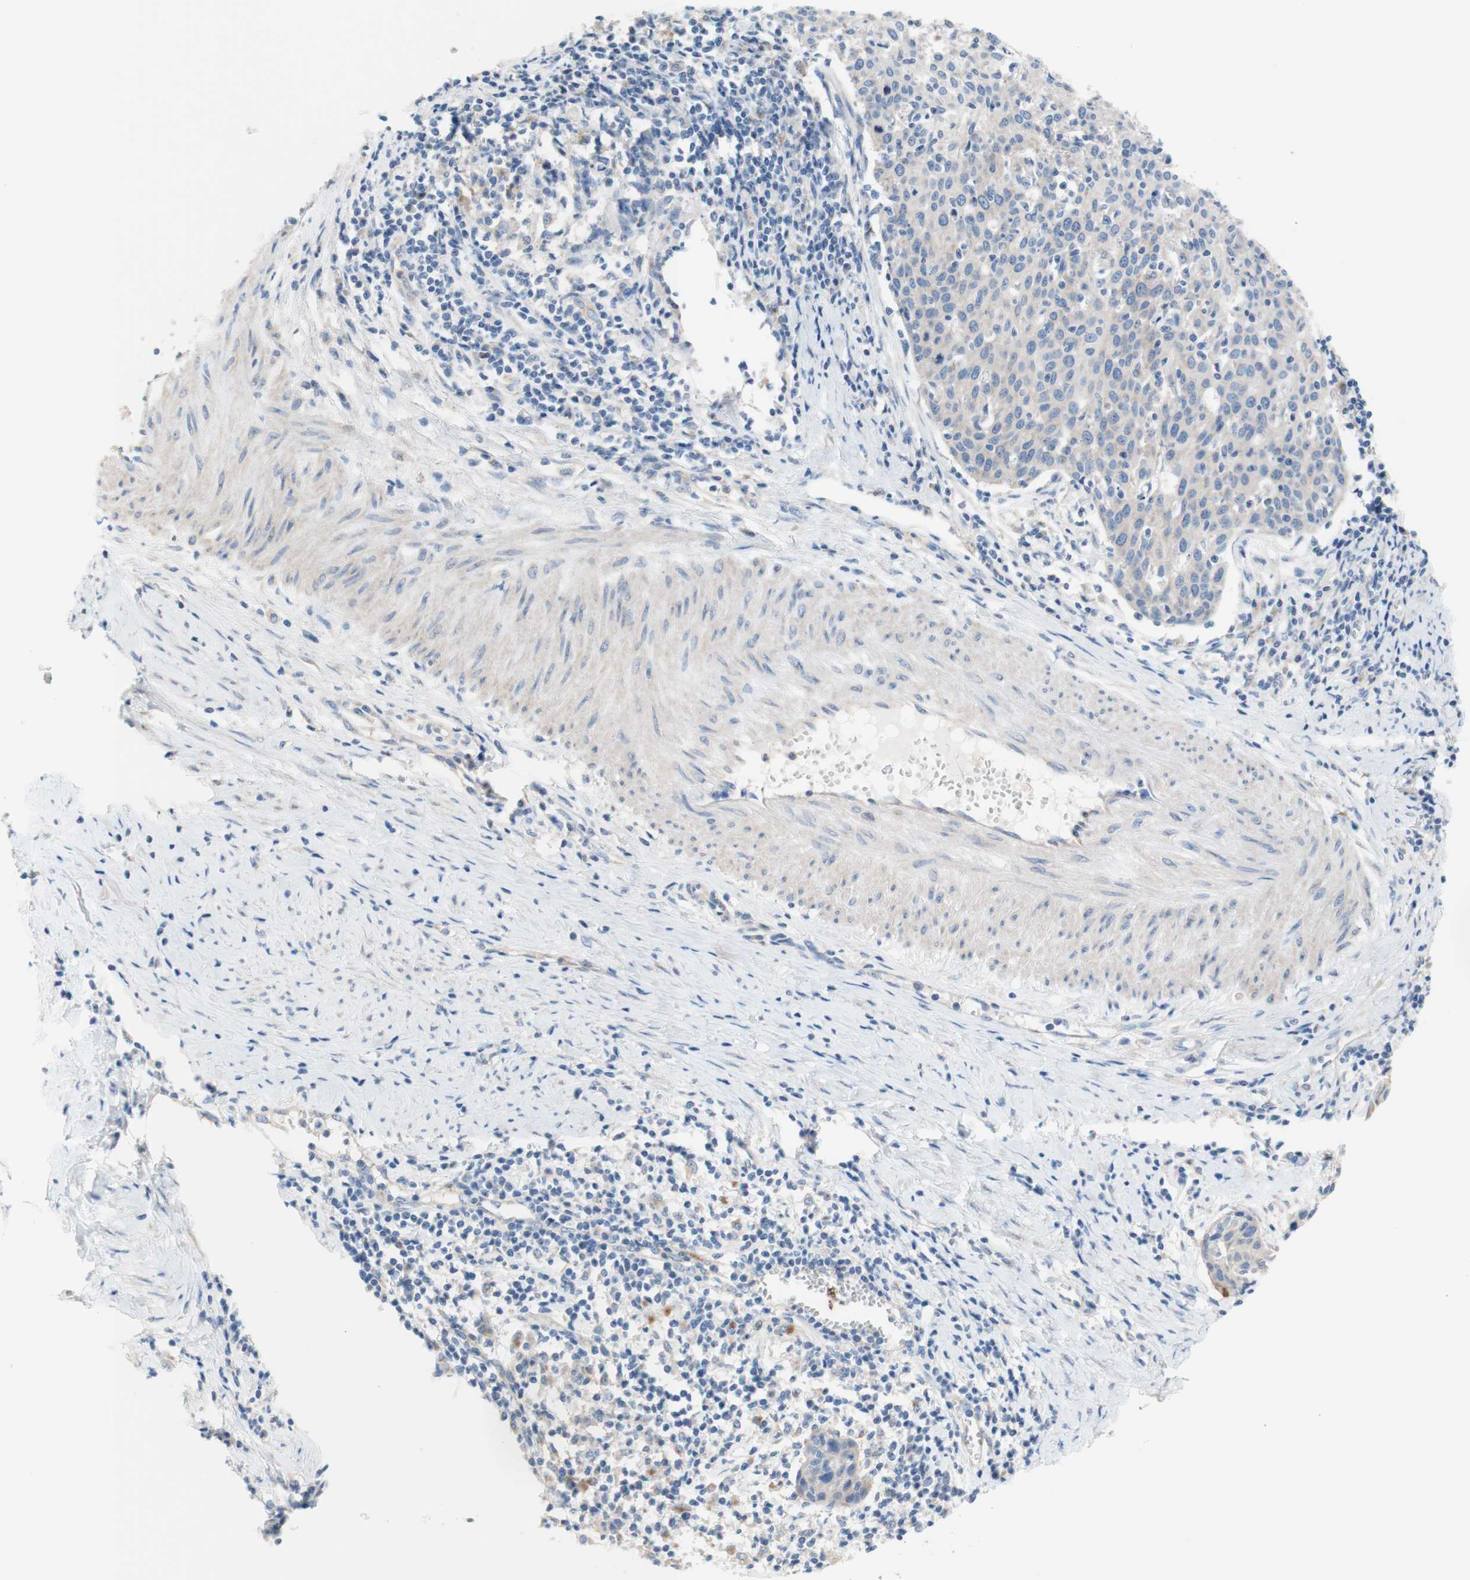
{"staining": {"intensity": "weak", "quantity": ">75%", "location": "cytoplasmic/membranous"}, "tissue": "cervical cancer", "cell_type": "Tumor cells", "image_type": "cancer", "snomed": [{"axis": "morphology", "description": "Squamous cell carcinoma, NOS"}, {"axis": "topography", "description": "Cervix"}], "caption": "Protein staining reveals weak cytoplasmic/membranous staining in about >75% of tumor cells in cervical squamous cell carcinoma.", "gene": "F3", "patient": {"sex": "female", "age": 38}}